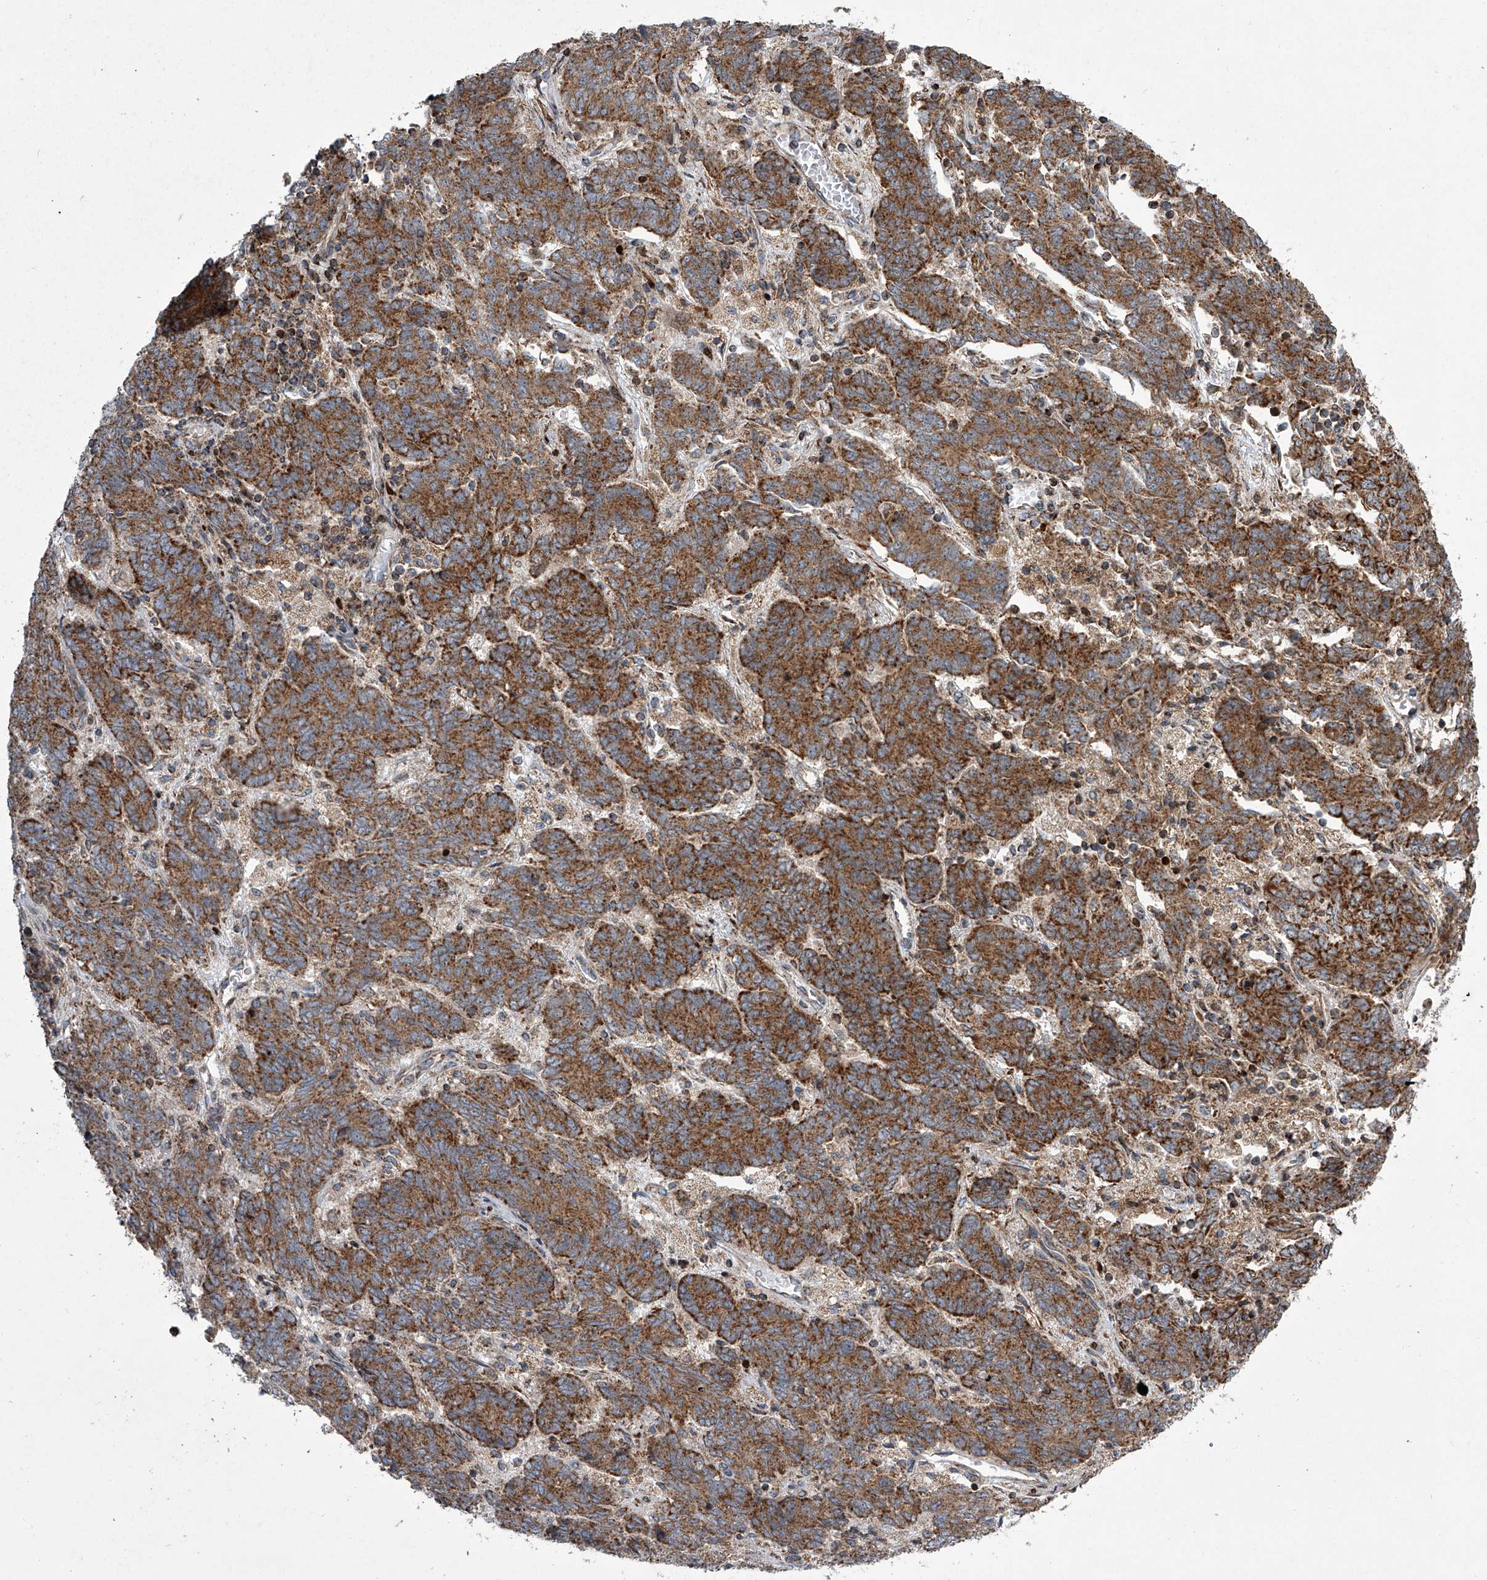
{"staining": {"intensity": "strong", "quantity": ">75%", "location": "cytoplasmic/membranous"}, "tissue": "endometrial cancer", "cell_type": "Tumor cells", "image_type": "cancer", "snomed": [{"axis": "morphology", "description": "Adenocarcinoma, NOS"}, {"axis": "topography", "description": "Endometrium"}], "caption": "Tumor cells reveal strong cytoplasmic/membranous staining in approximately >75% of cells in endometrial cancer (adenocarcinoma). (DAB (3,3'-diaminobenzidine) IHC with brightfield microscopy, high magnification).", "gene": "STRADA", "patient": {"sex": "female", "age": 80}}